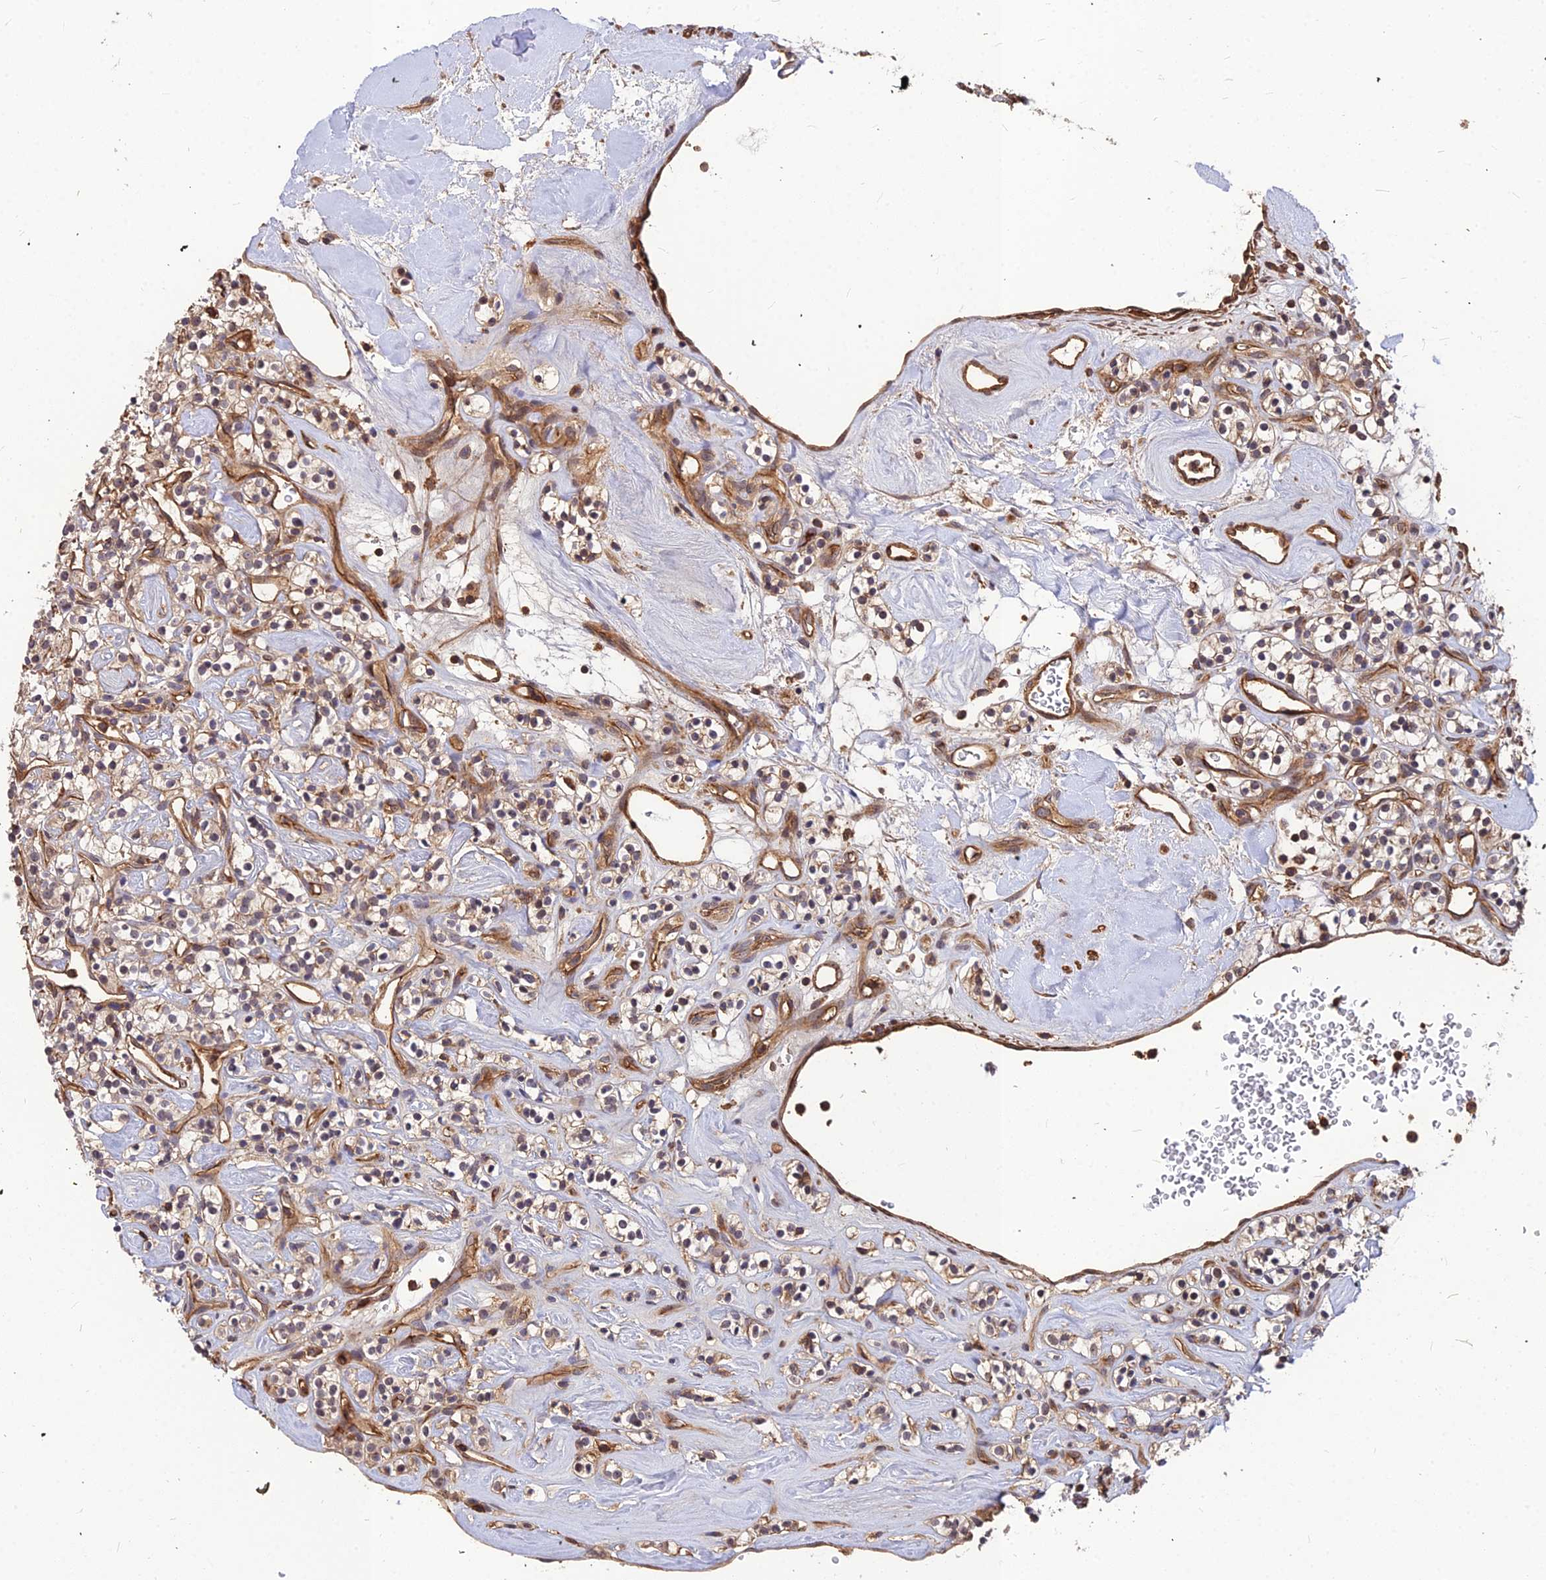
{"staining": {"intensity": "weak", "quantity": "25%-75%", "location": "cytoplasmic/membranous"}, "tissue": "renal cancer", "cell_type": "Tumor cells", "image_type": "cancer", "snomed": [{"axis": "morphology", "description": "Adenocarcinoma, NOS"}, {"axis": "topography", "description": "Kidney"}], "caption": "Human adenocarcinoma (renal) stained with a protein marker demonstrates weak staining in tumor cells.", "gene": "ZNF467", "patient": {"sex": "male", "age": 77}}